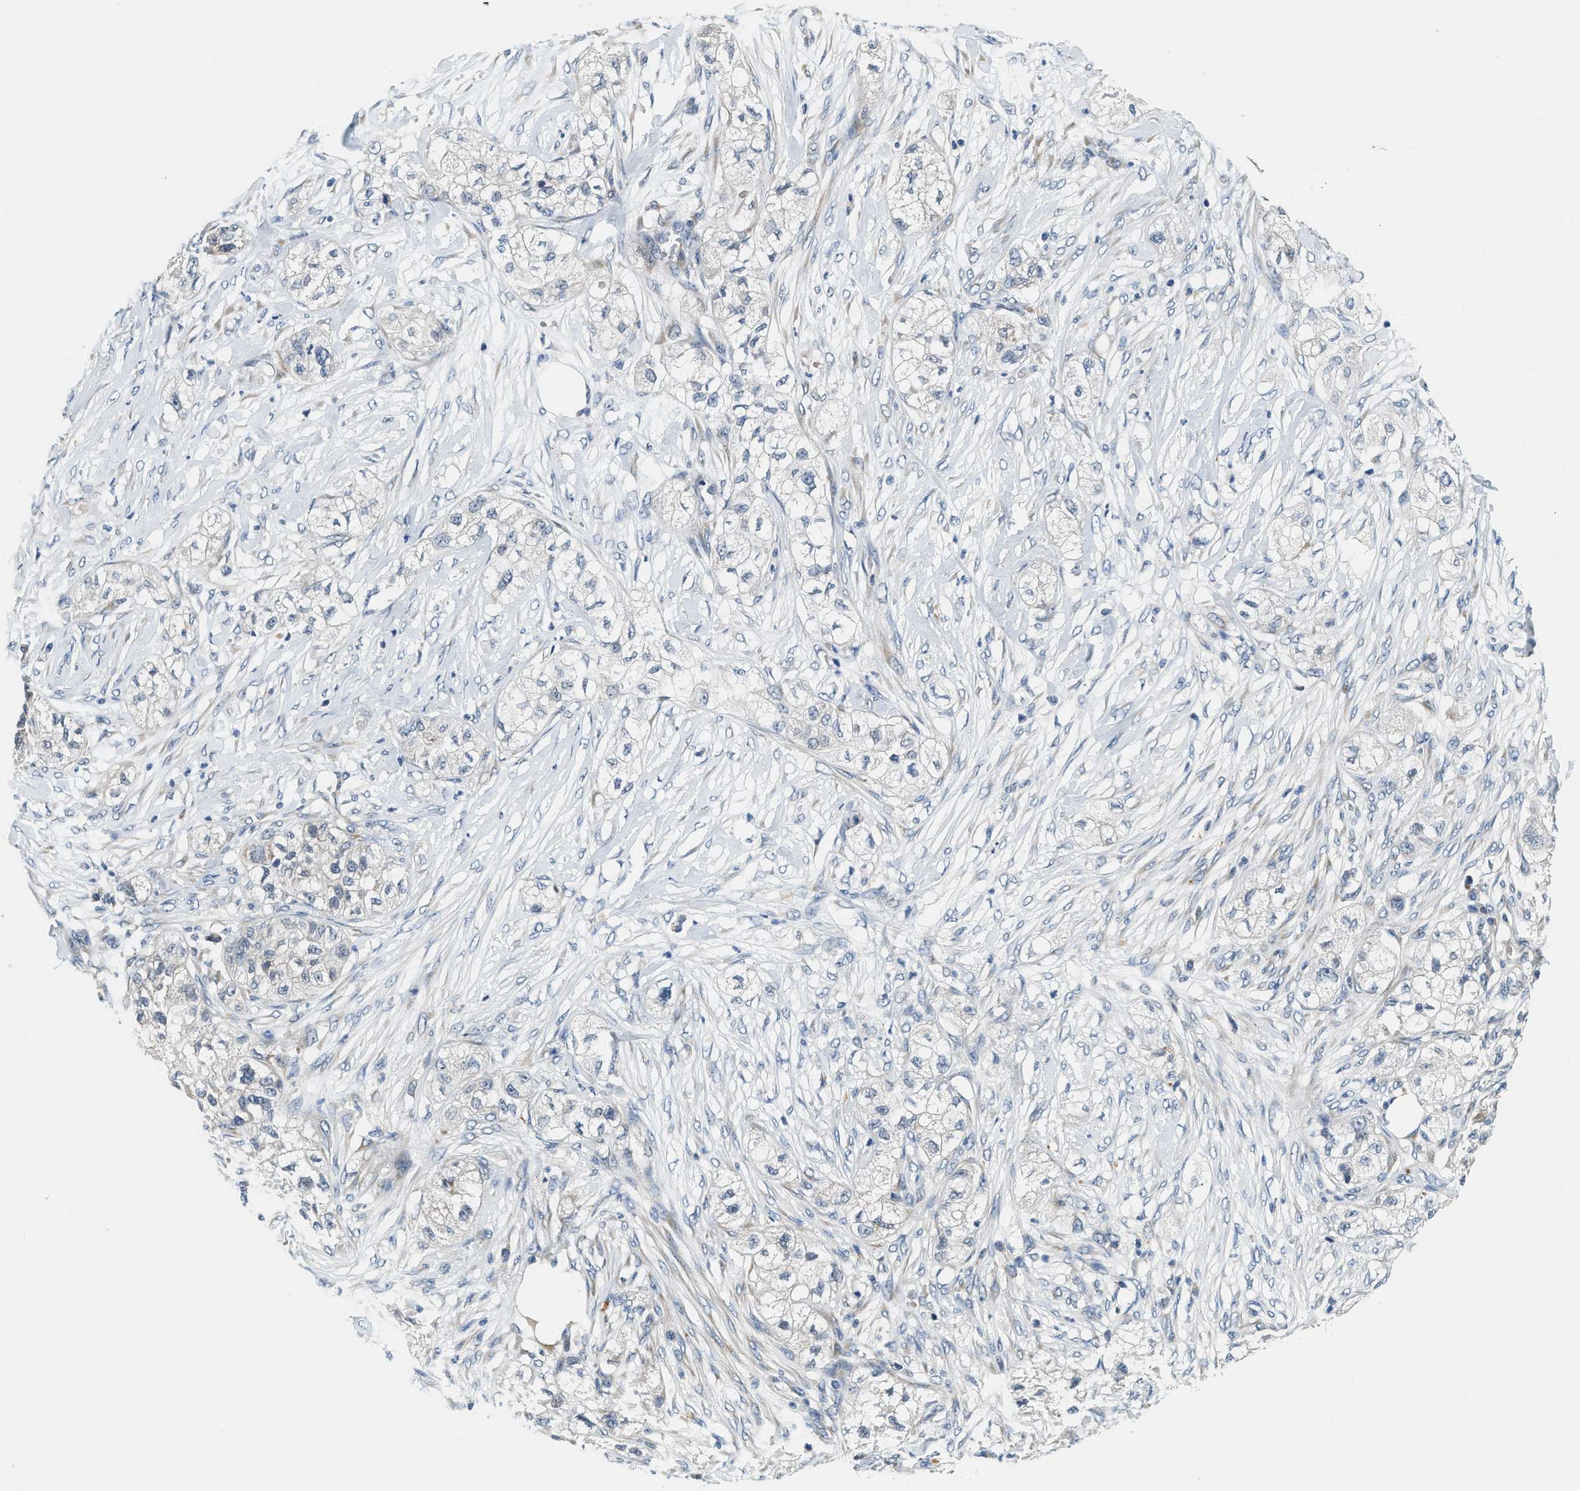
{"staining": {"intensity": "negative", "quantity": "none", "location": "none"}, "tissue": "pancreatic cancer", "cell_type": "Tumor cells", "image_type": "cancer", "snomed": [{"axis": "morphology", "description": "Adenocarcinoma, NOS"}, {"axis": "topography", "description": "Pancreas"}], "caption": "Immunohistochemistry image of neoplastic tissue: human pancreatic cancer stained with DAB (3,3'-diaminobenzidine) displays no significant protein expression in tumor cells. The staining was performed using DAB (3,3'-diaminobenzidine) to visualize the protein expression in brown, while the nuclei were stained in blue with hematoxylin (Magnification: 20x).", "gene": "YAE1", "patient": {"sex": "female", "age": 78}}